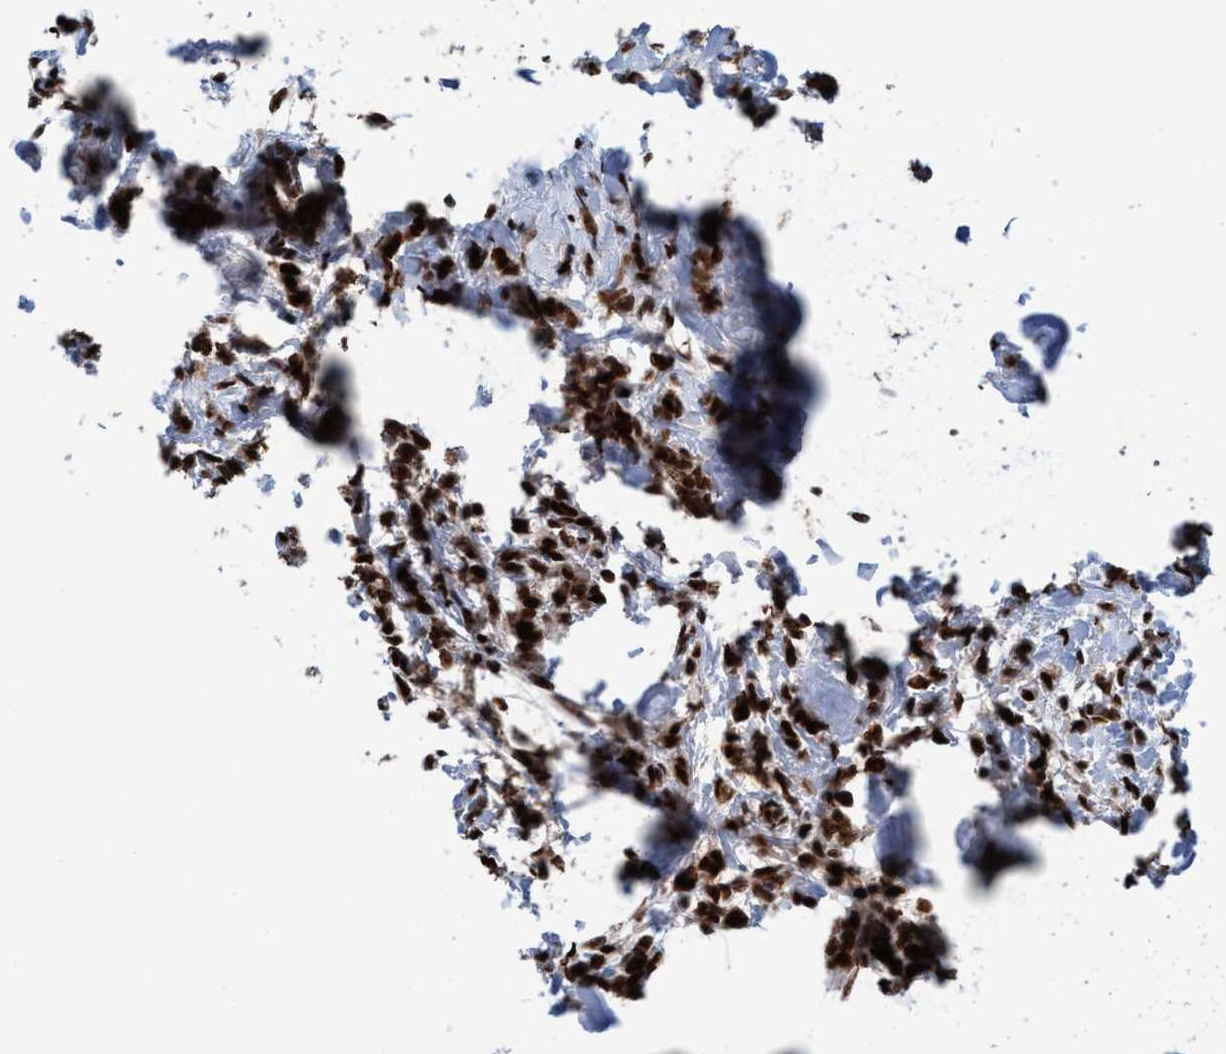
{"staining": {"intensity": "strong", "quantity": ">75%", "location": "nuclear"}, "tissue": "breast cancer", "cell_type": "Tumor cells", "image_type": "cancer", "snomed": [{"axis": "morphology", "description": "Lobular carcinoma, in situ"}, {"axis": "morphology", "description": "Lobular carcinoma"}, {"axis": "topography", "description": "Breast"}], "caption": "High-power microscopy captured an IHC micrograph of breast cancer, revealing strong nuclear positivity in about >75% of tumor cells.", "gene": "TOPBP1", "patient": {"sex": "female", "age": 41}}